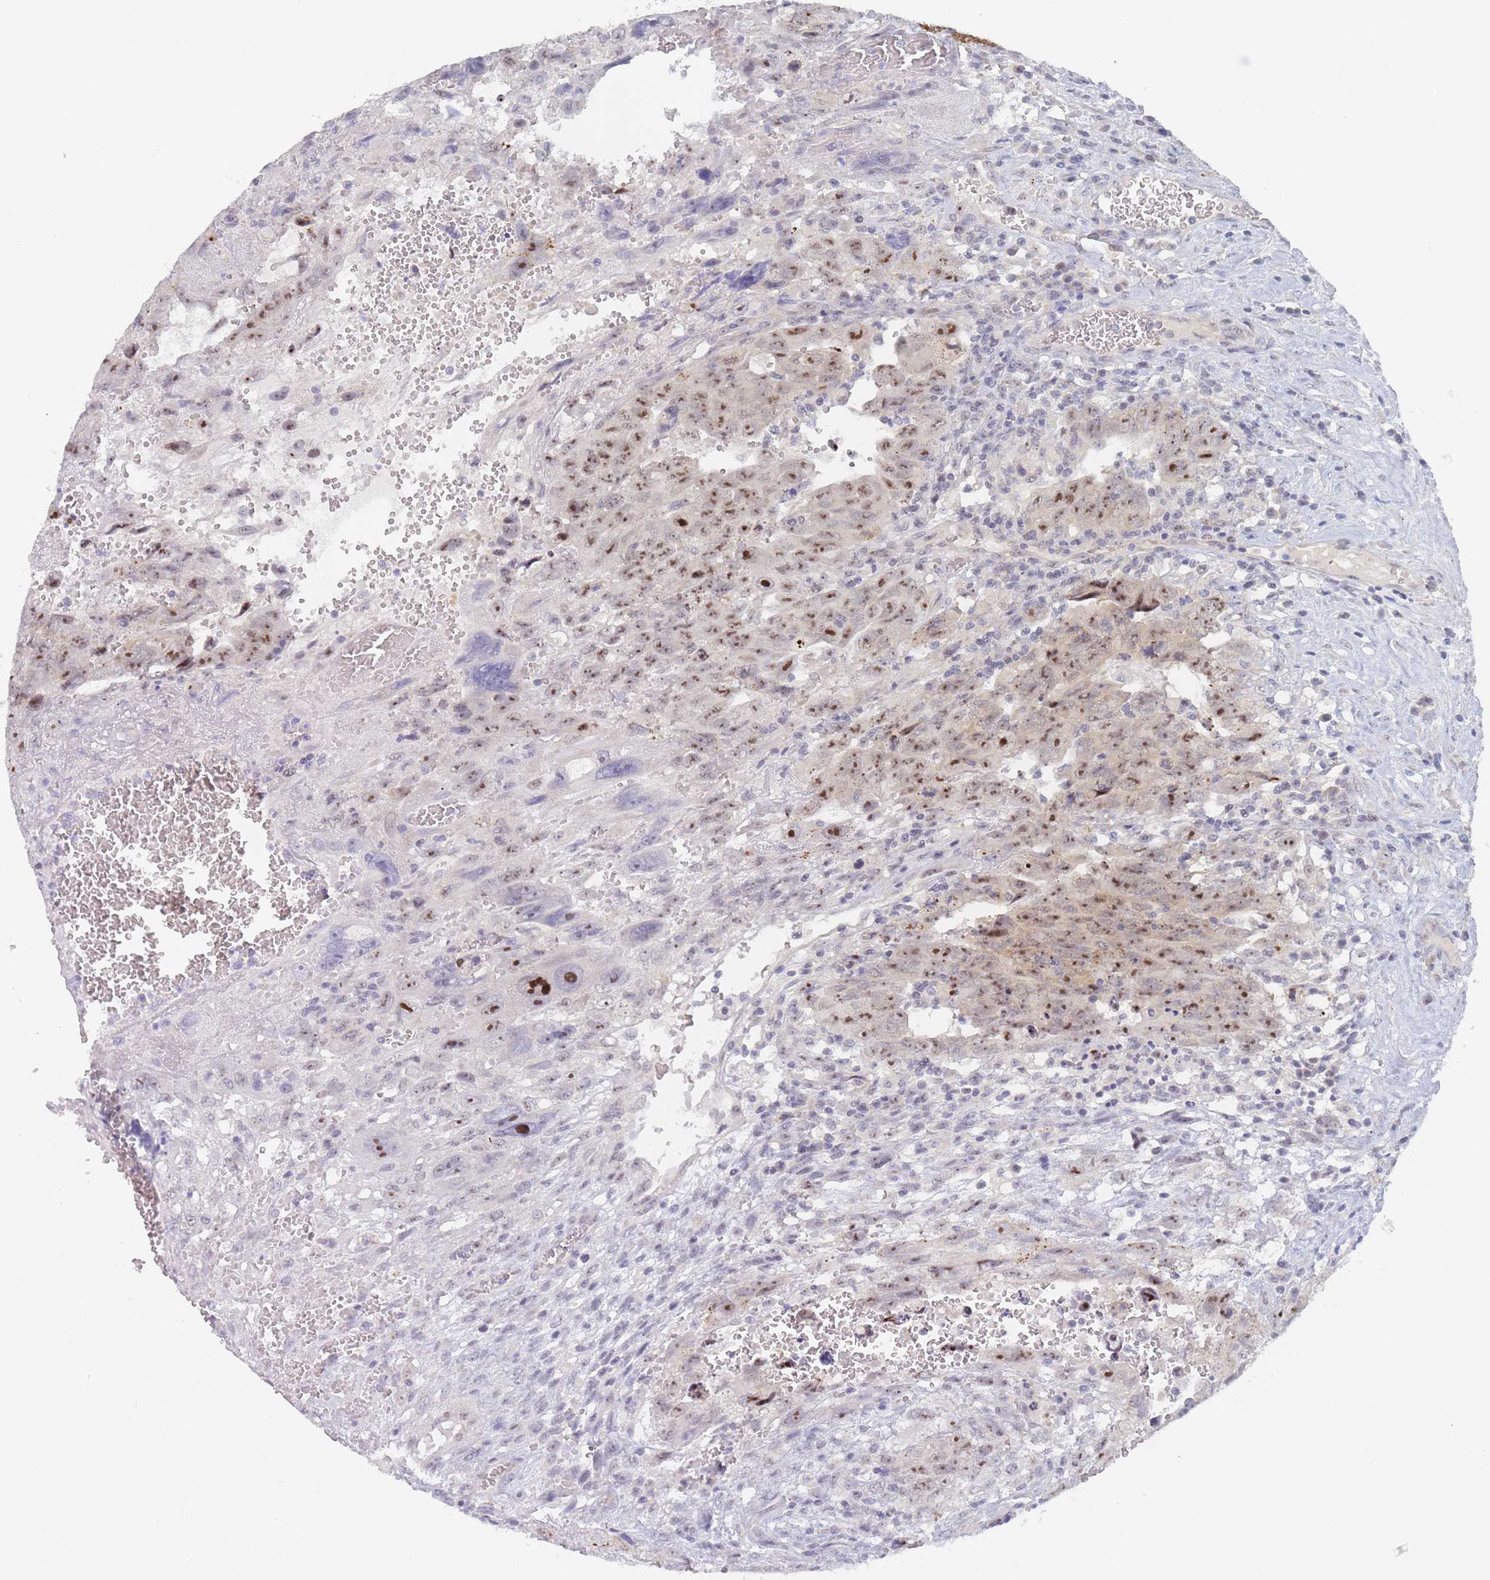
{"staining": {"intensity": "moderate", "quantity": ">75%", "location": "nuclear"}, "tissue": "testis cancer", "cell_type": "Tumor cells", "image_type": "cancer", "snomed": [{"axis": "morphology", "description": "Carcinoma, Embryonal, NOS"}, {"axis": "topography", "description": "Testis"}], "caption": "Tumor cells display moderate nuclear positivity in approximately >75% of cells in testis cancer.", "gene": "RNF8", "patient": {"sex": "male", "age": 28}}